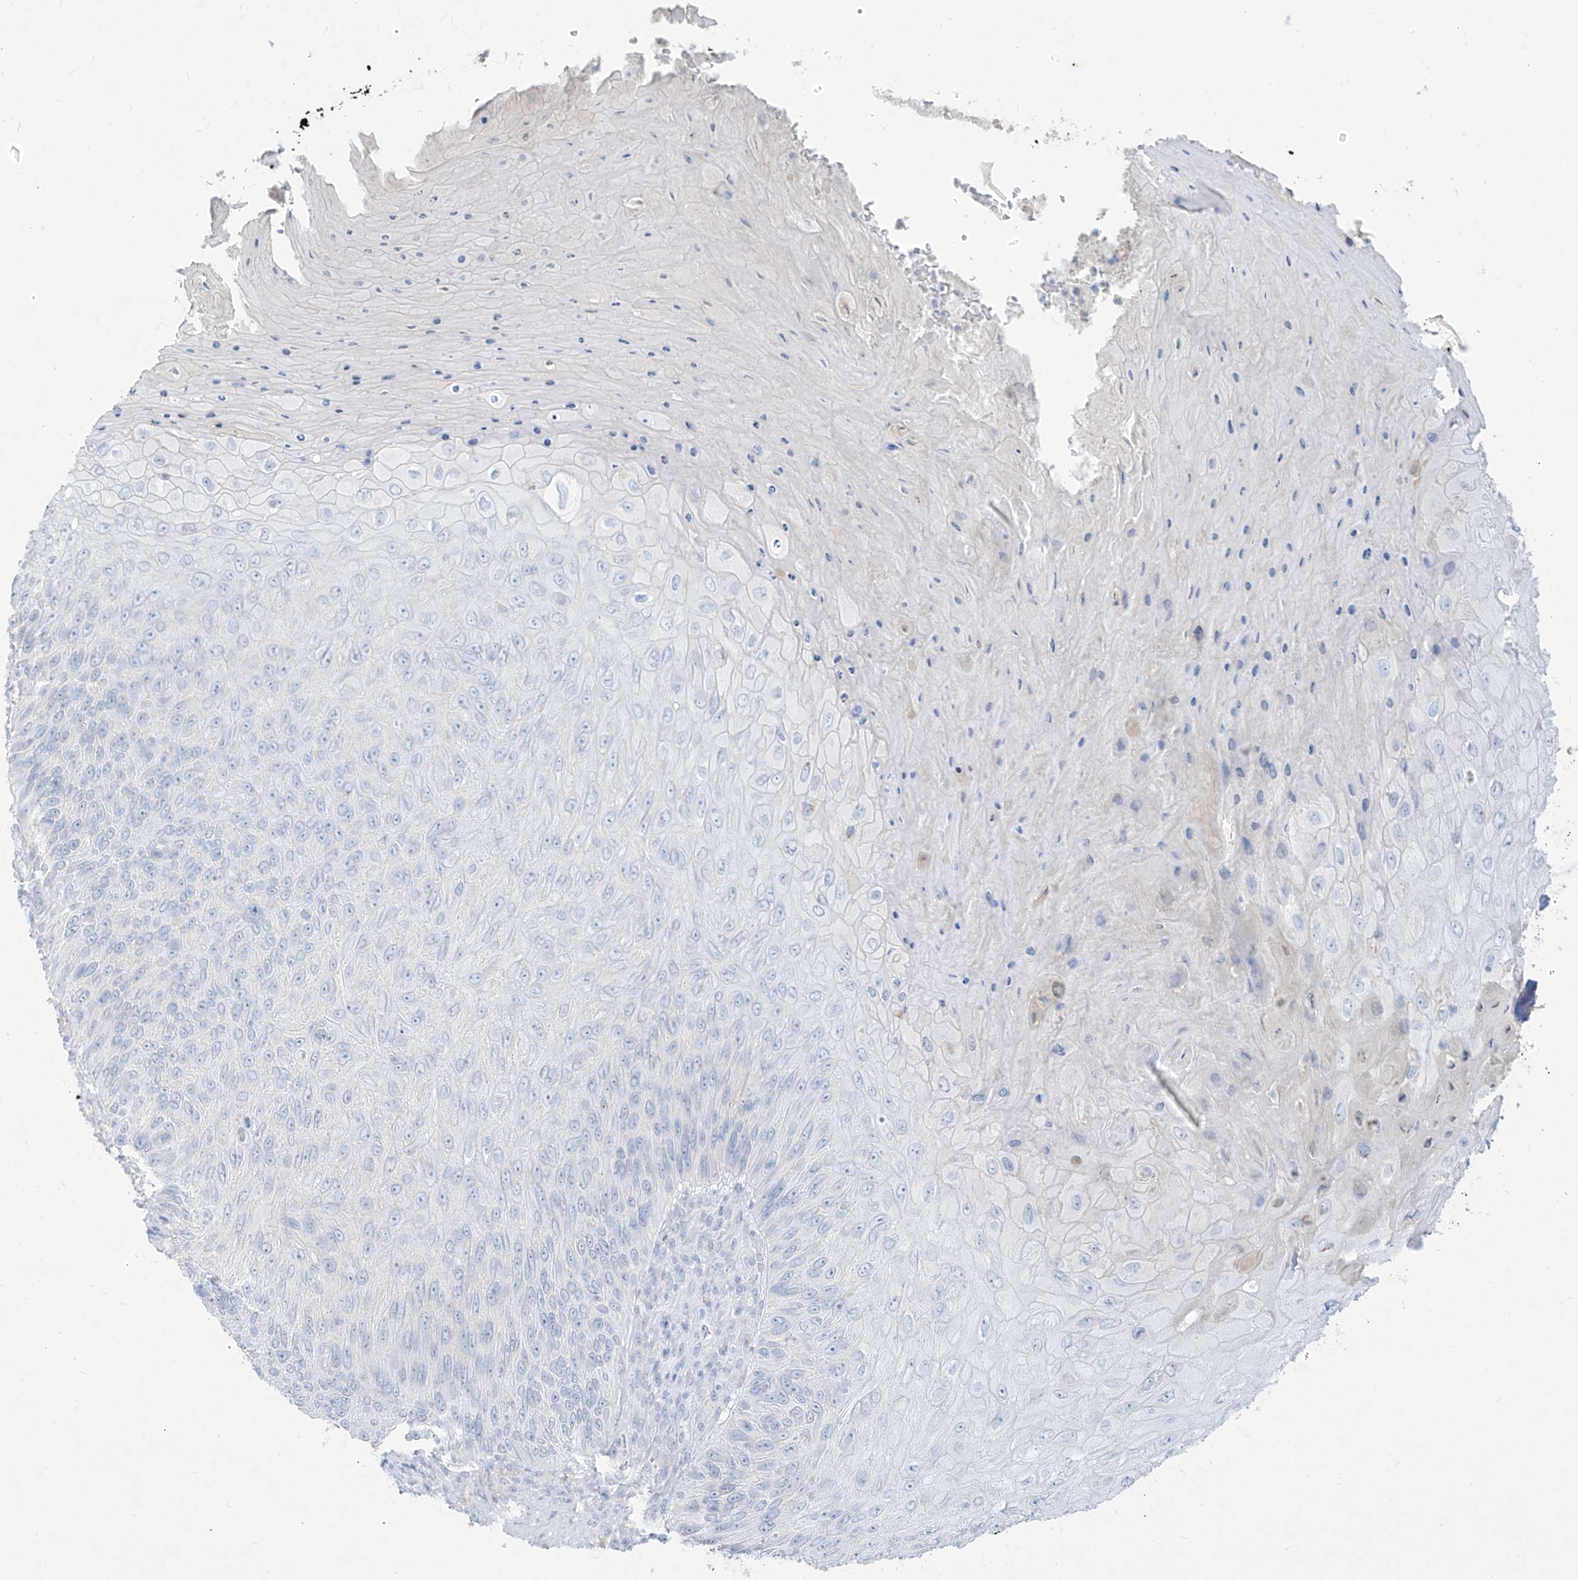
{"staining": {"intensity": "negative", "quantity": "none", "location": "none"}, "tissue": "skin cancer", "cell_type": "Tumor cells", "image_type": "cancer", "snomed": [{"axis": "morphology", "description": "Squamous cell carcinoma, NOS"}, {"axis": "topography", "description": "Skin"}], "caption": "A histopathology image of human skin cancer is negative for staining in tumor cells.", "gene": "TGM4", "patient": {"sex": "female", "age": 88}}